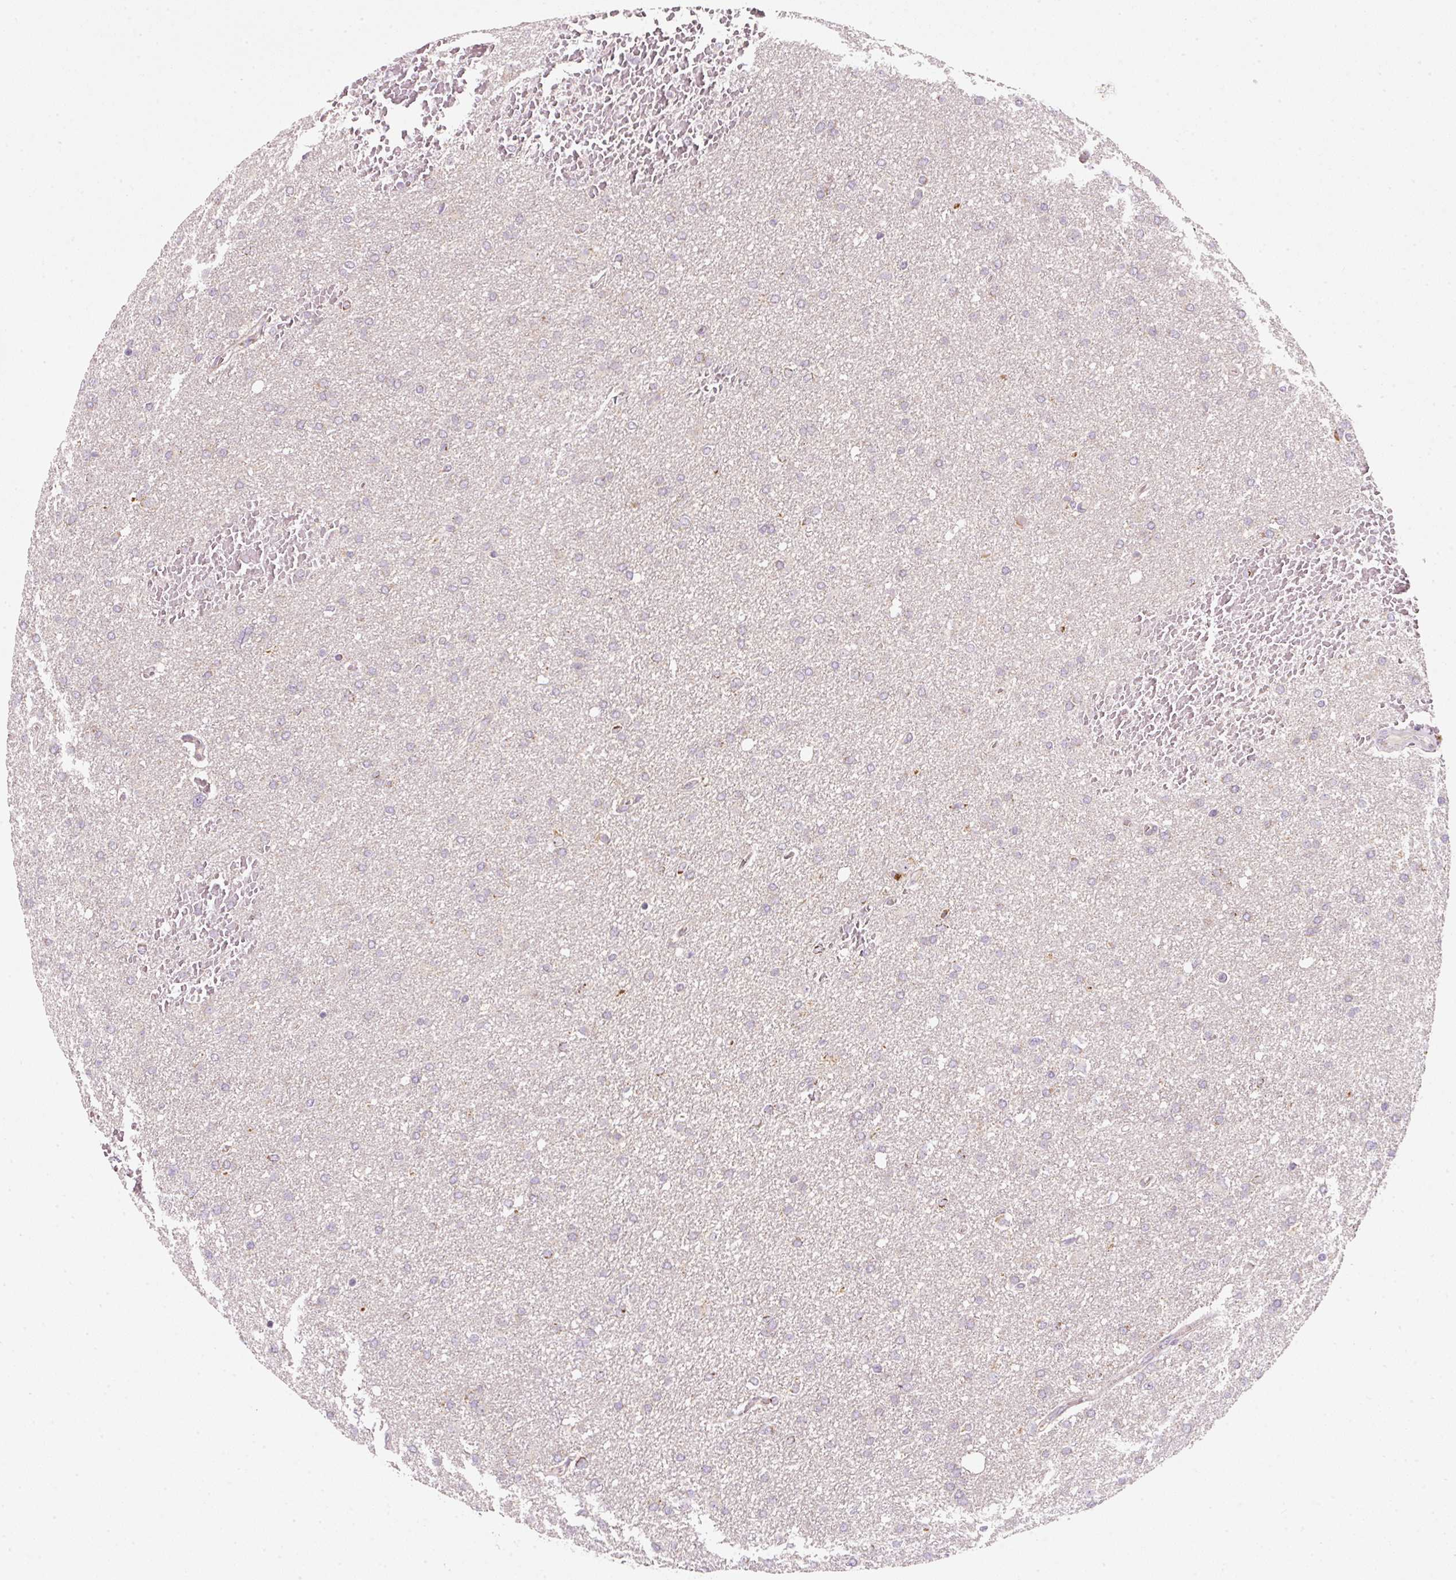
{"staining": {"intensity": "weak", "quantity": "<25%", "location": "cytoplasmic/membranous"}, "tissue": "glioma", "cell_type": "Tumor cells", "image_type": "cancer", "snomed": [{"axis": "morphology", "description": "Glioma, malignant, High grade"}, {"axis": "topography", "description": "Cerebral cortex"}], "caption": "The micrograph demonstrates no significant staining in tumor cells of glioma. (Immunohistochemistry (ihc), brightfield microscopy, high magnification).", "gene": "FAM78B", "patient": {"sex": "female", "age": 36}}